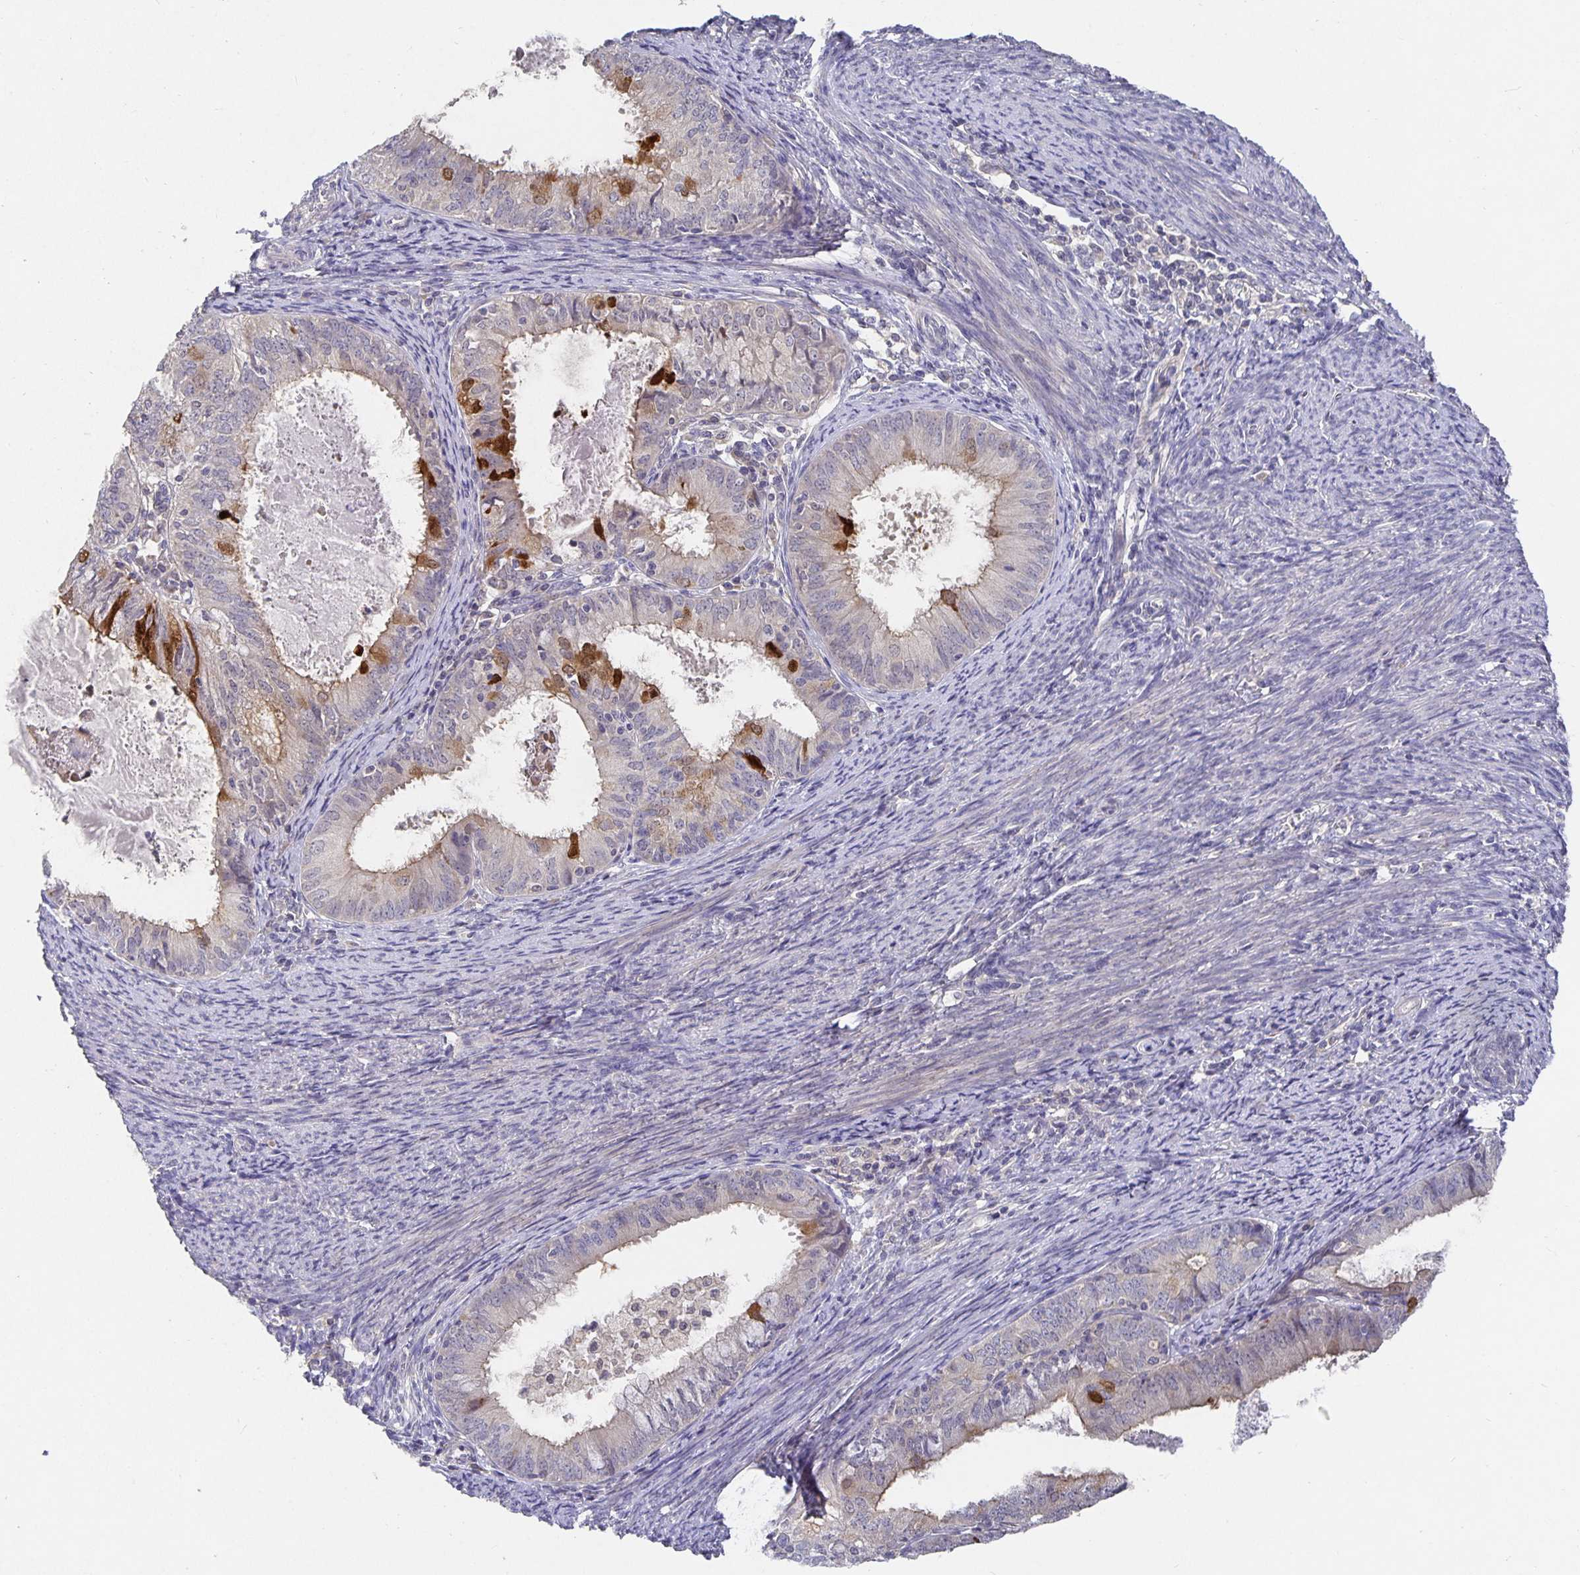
{"staining": {"intensity": "strong", "quantity": "<25%", "location": "cytoplasmic/membranous"}, "tissue": "endometrial cancer", "cell_type": "Tumor cells", "image_type": "cancer", "snomed": [{"axis": "morphology", "description": "Adenocarcinoma, NOS"}, {"axis": "topography", "description": "Endometrium"}], "caption": "There is medium levels of strong cytoplasmic/membranous staining in tumor cells of adenocarcinoma (endometrial), as demonstrated by immunohistochemical staining (brown color).", "gene": "HEPN1", "patient": {"sex": "female", "age": 57}}